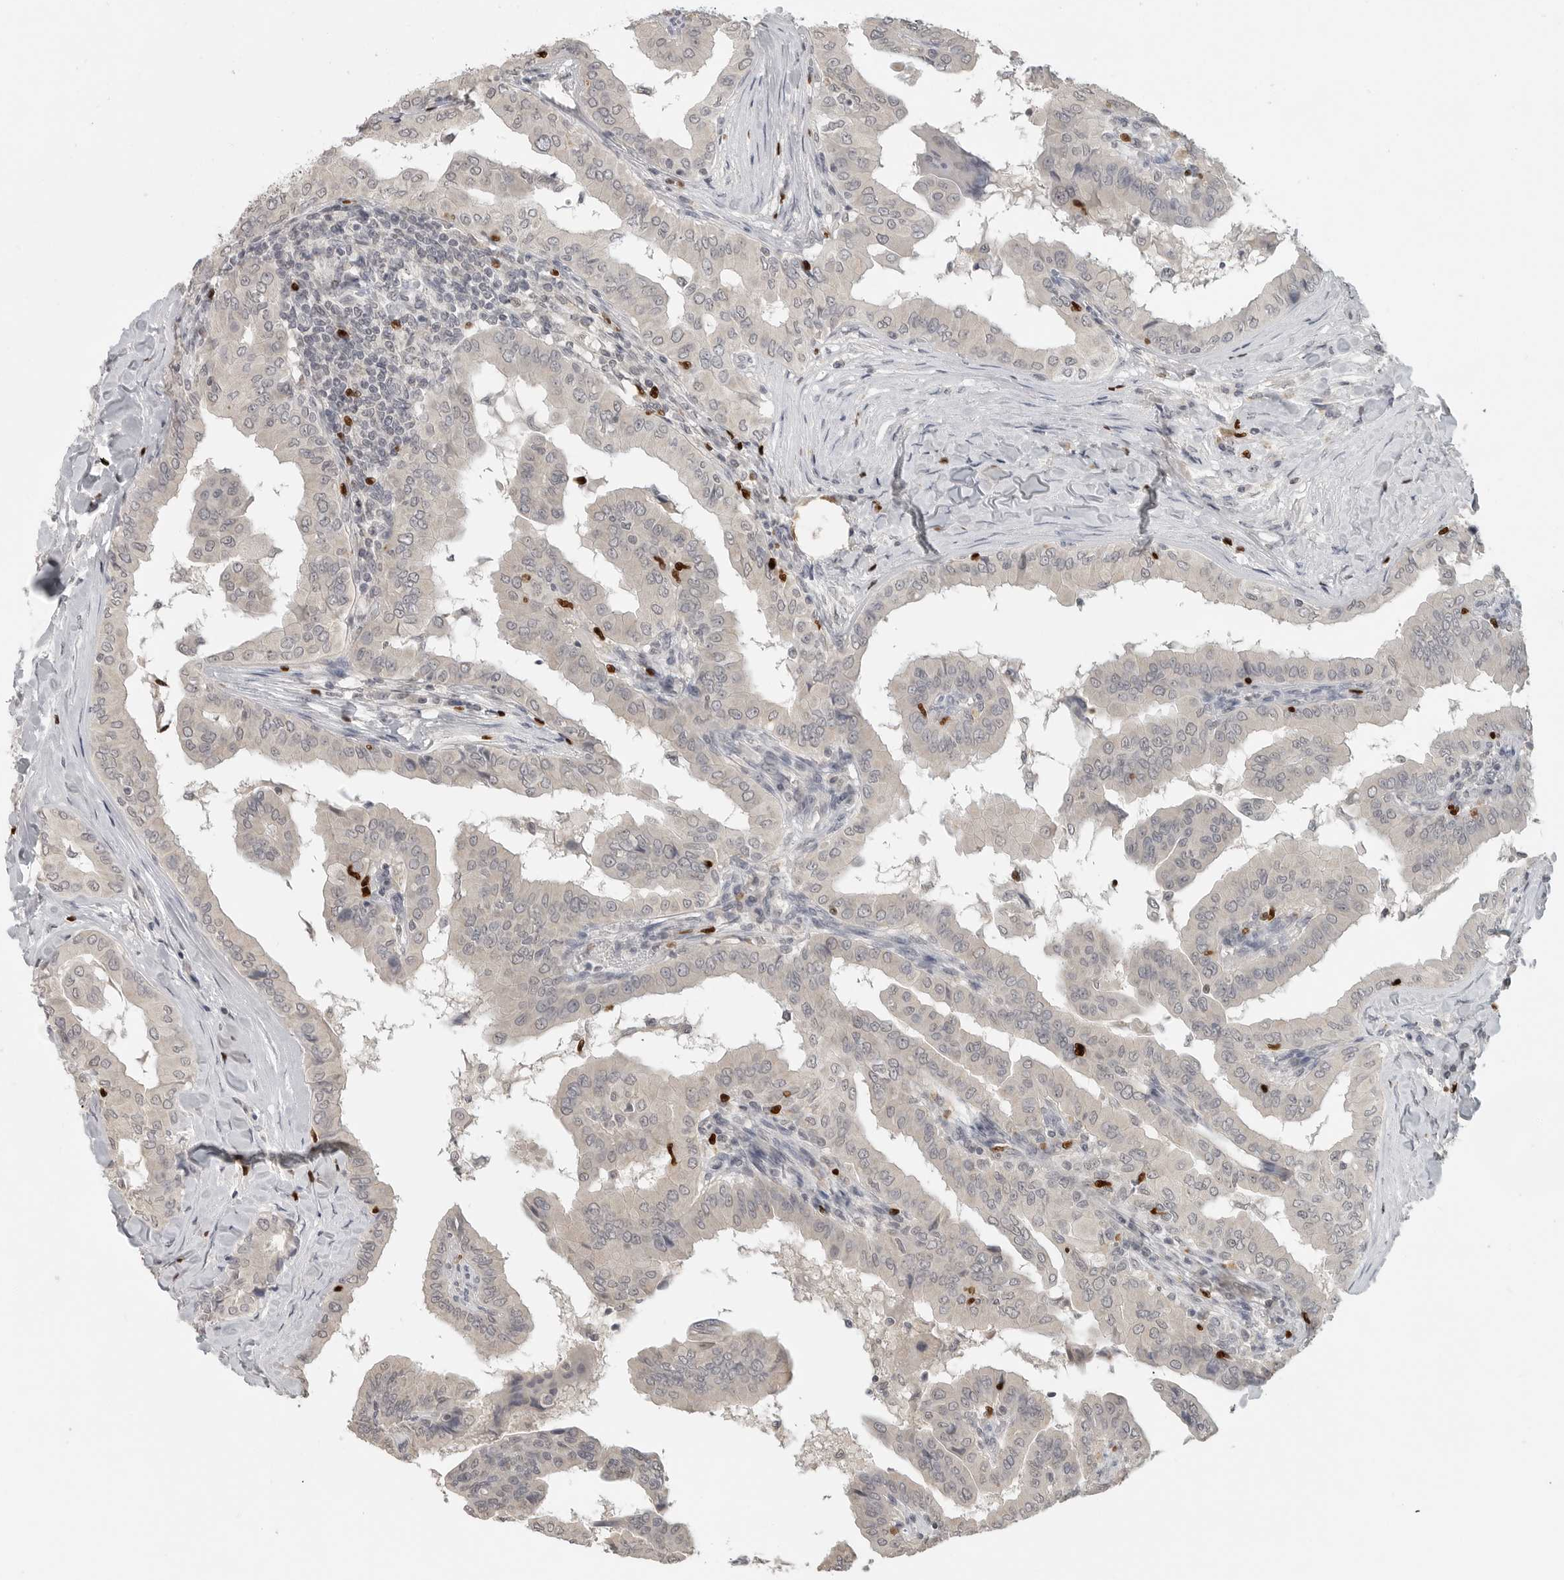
{"staining": {"intensity": "negative", "quantity": "none", "location": "none"}, "tissue": "thyroid cancer", "cell_type": "Tumor cells", "image_type": "cancer", "snomed": [{"axis": "morphology", "description": "Papillary adenocarcinoma, NOS"}, {"axis": "topography", "description": "Thyroid gland"}], "caption": "This is an immunohistochemistry (IHC) image of papillary adenocarcinoma (thyroid). There is no staining in tumor cells.", "gene": "FOXP3", "patient": {"sex": "male", "age": 33}}